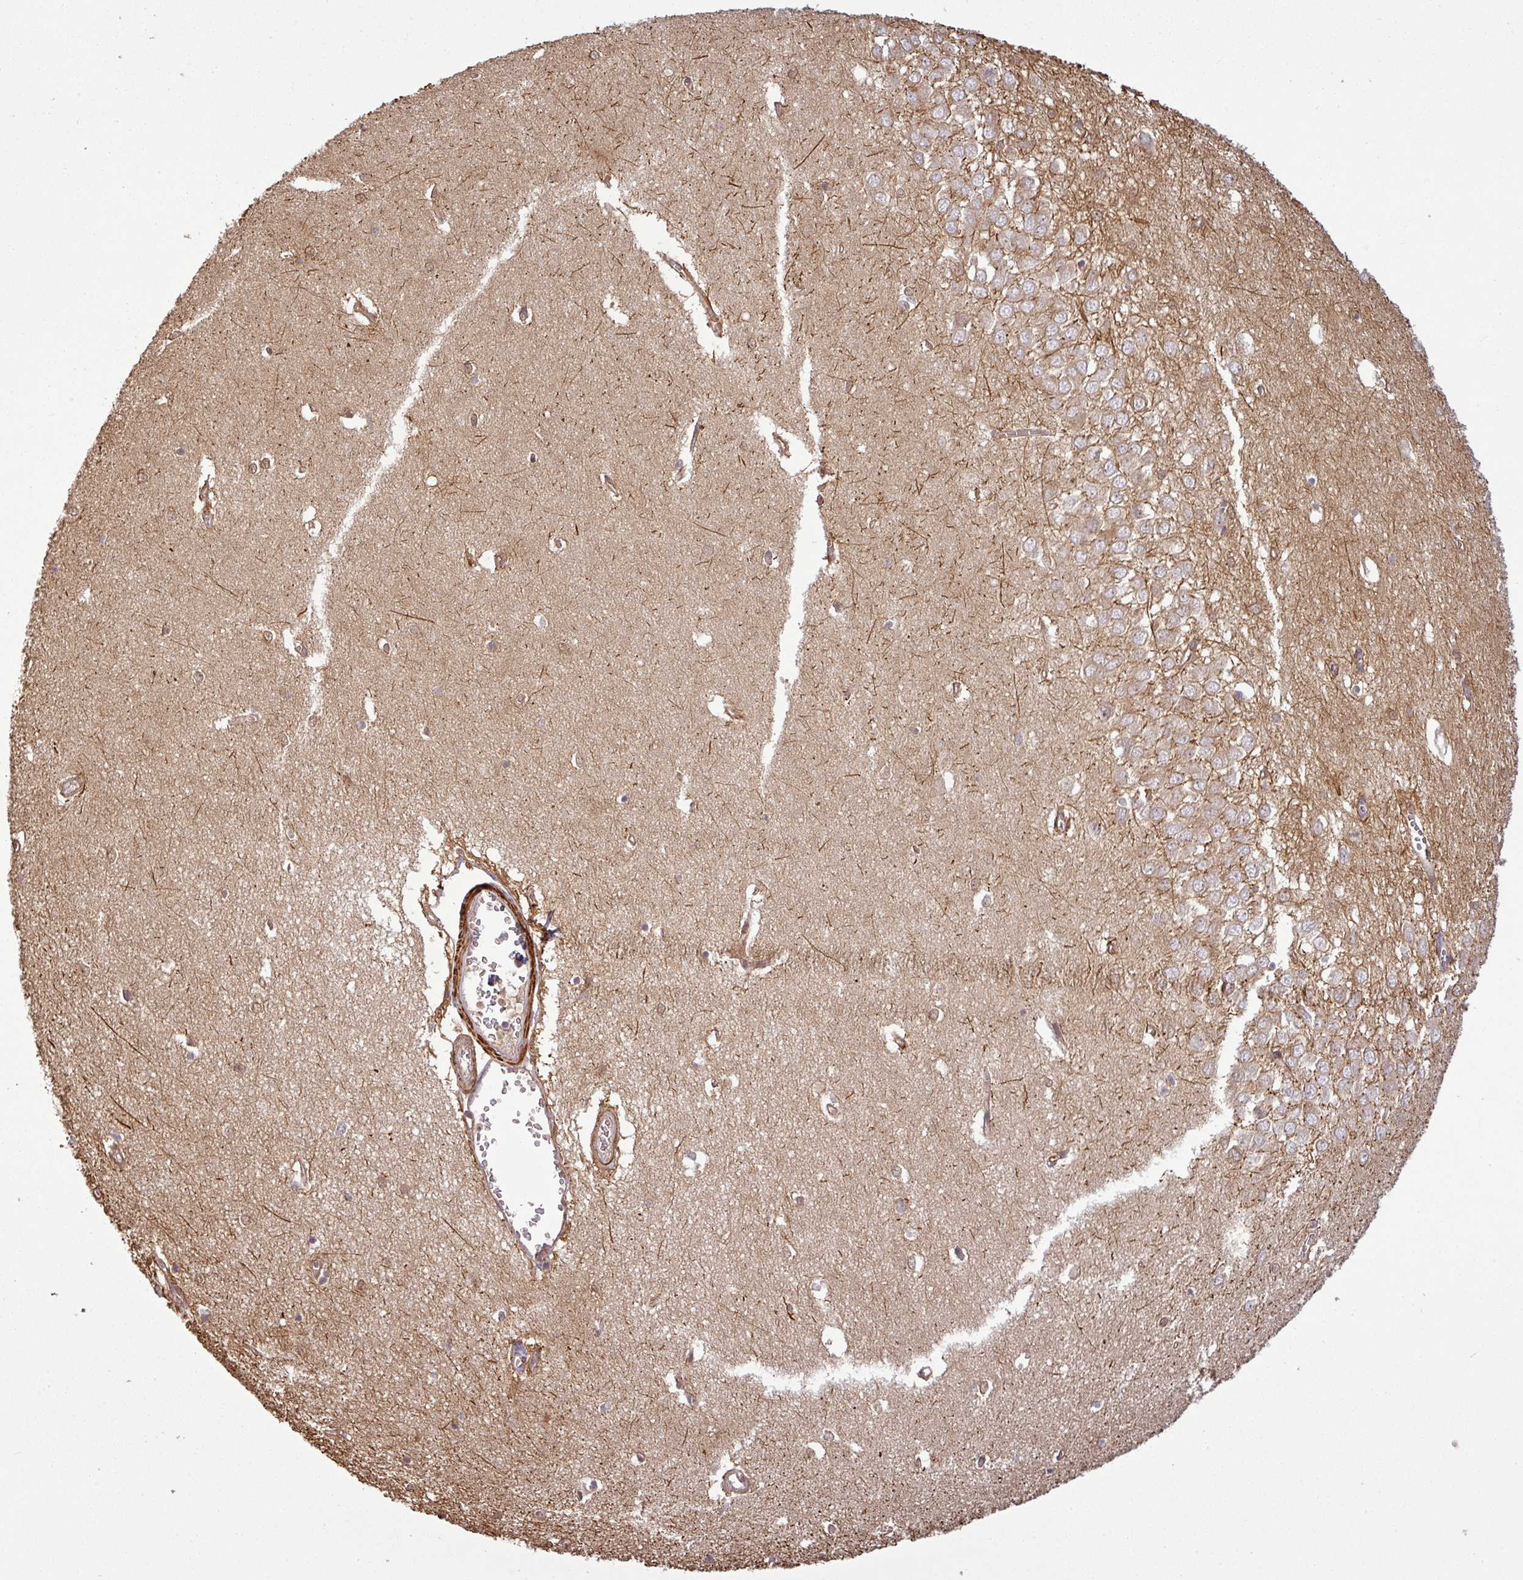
{"staining": {"intensity": "negative", "quantity": "none", "location": "none"}, "tissue": "hippocampus", "cell_type": "Glial cells", "image_type": "normal", "snomed": [{"axis": "morphology", "description": "Normal tissue, NOS"}, {"axis": "topography", "description": "Hippocampus"}], "caption": "The immunohistochemistry image has no significant staining in glial cells of hippocampus. (DAB immunohistochemistry (IHC) with hematoxylin counter stain).", "gene": "MAP3K6", "patient": {"sex": "female", "age": 64}}